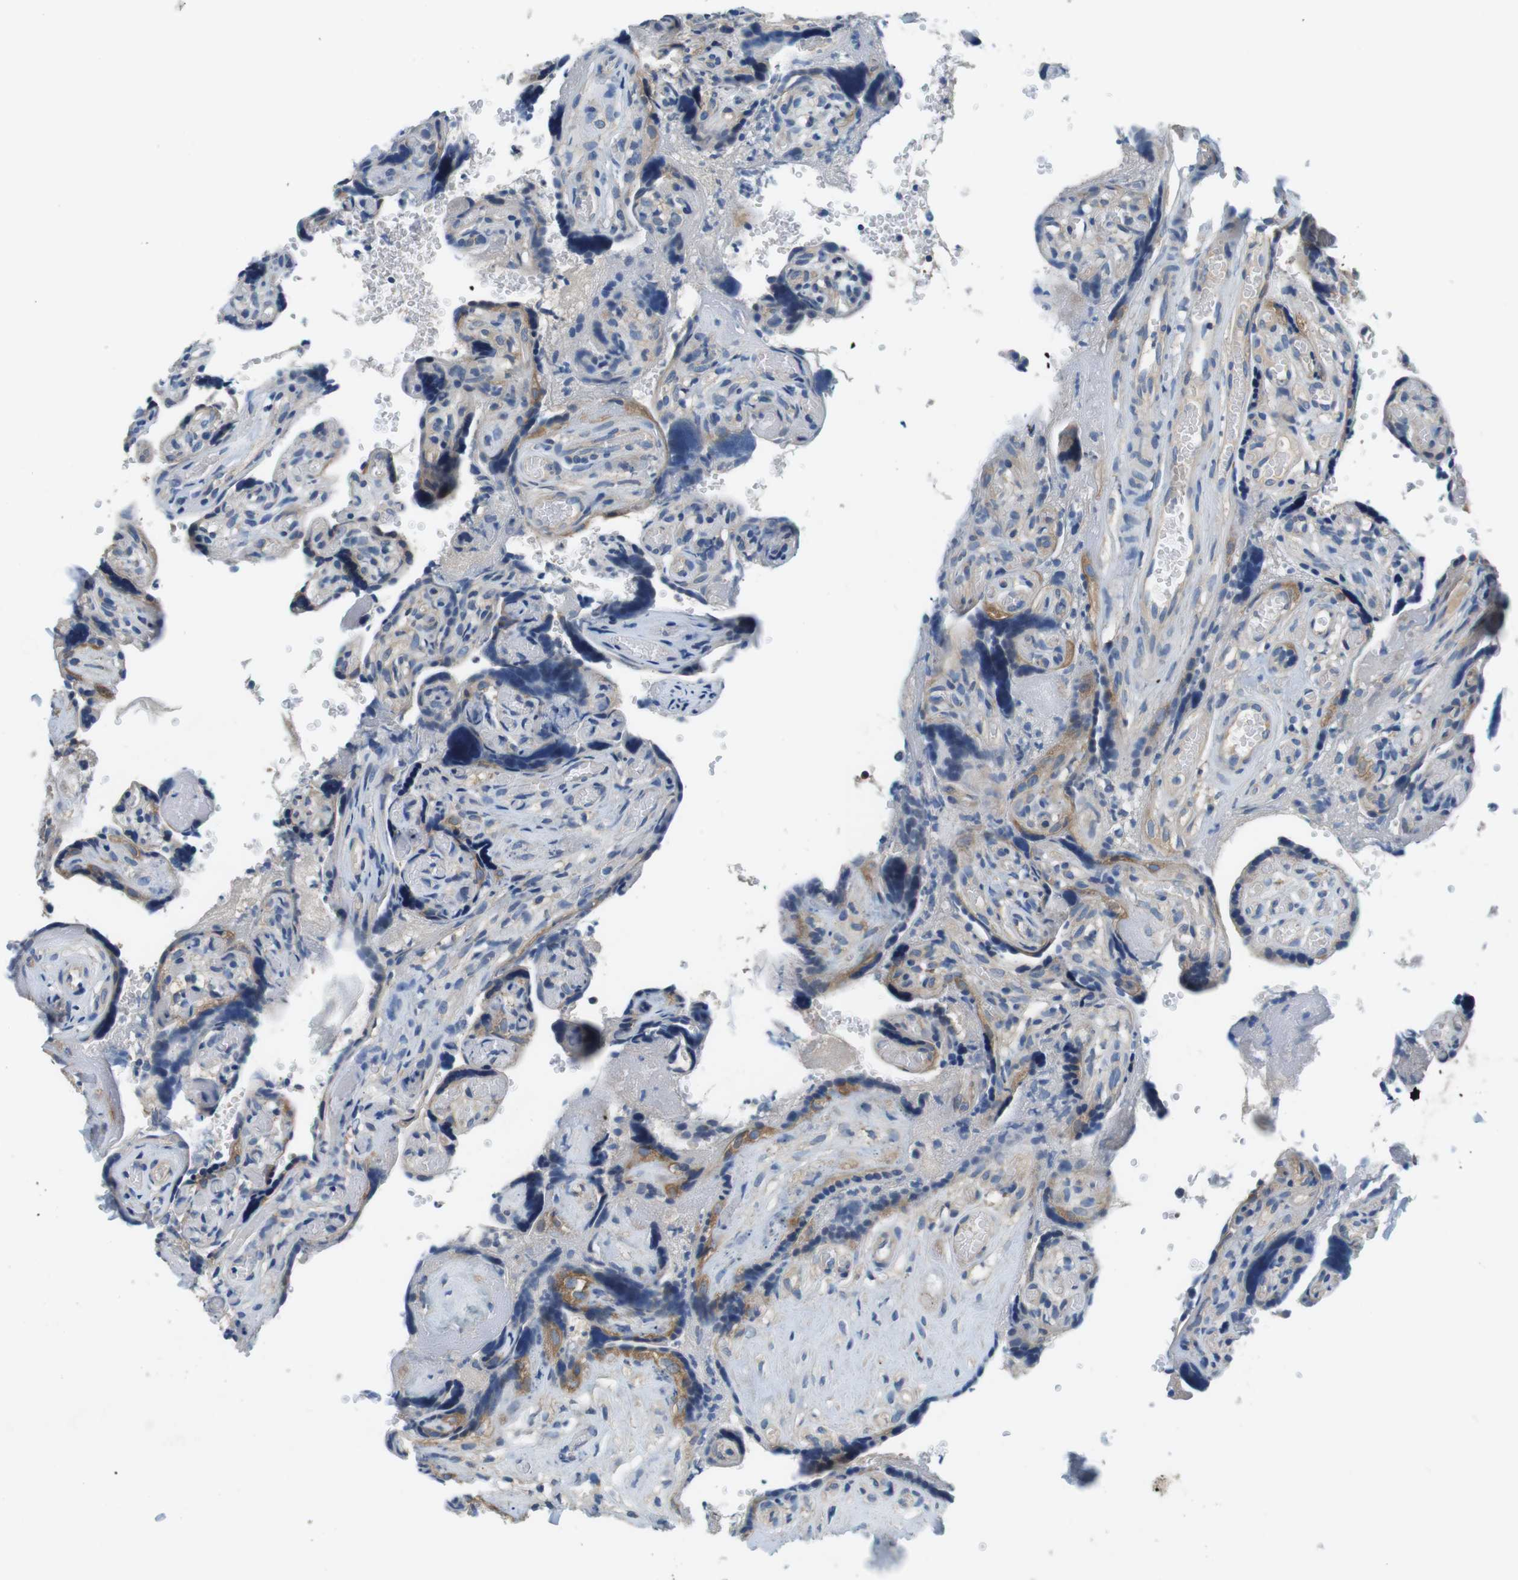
{"staining": {"intensity": "moderate", "quantity": ">75%", "location": "cytoplasmic/membranous"}, "tissue": "placenta", "cell_type": "Decidual cells", "image_type": "normal", "snomed": [{"axis": "morphology", "description": "Normal tissue, NOS"}, {"axis": "topography", "description": "Placenta"}], "caption": "The micrograph demonstrates immunohistochemical staining of normal placenta. There is moderate cytoplasmic/membranous expression is identified in about >75% of decidual cells. (DAB IHC with brightfield microscopy, high magnification).", "gene": "DENND4C", "patient": {"sex": "female", "age": 30}}